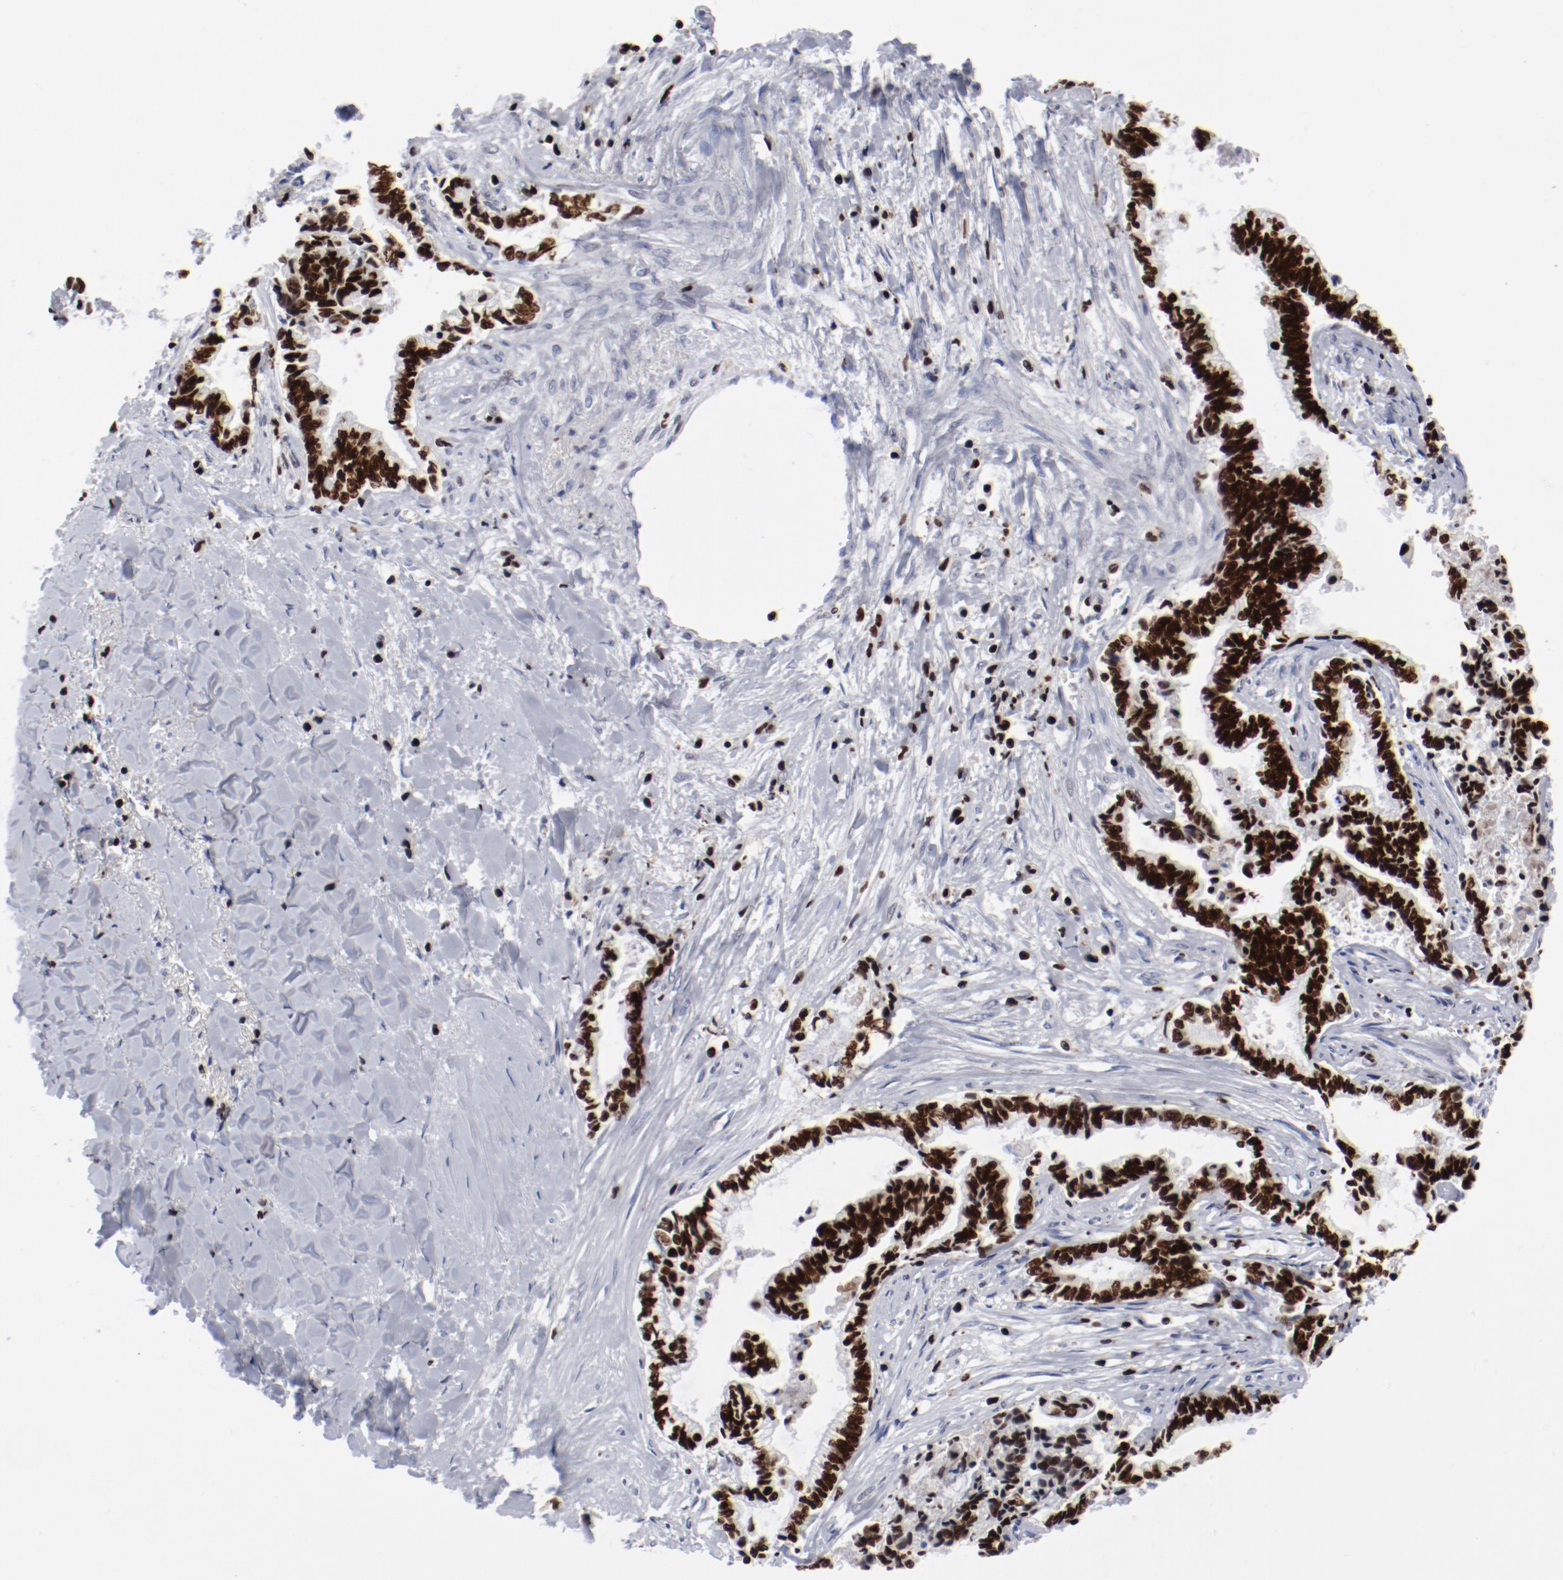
{"staining": {"intensity": "strong", "quantity": ">75%", "location": "nuclear"}, "tissue": "liver cancer", "cell_type": "Tumor cells", "image_type": "cancer", "snomed": [{"axis": "morphology", "description": "Cholangiocarcinoma"}, {"axis": "topography", "description": "Liver"}], "caption": "This photomicrograph reveals IHC staining of liver cancer, with high strong nuclear staining in about >75% of tumor cells.", "gene": "SMARCC2", "patient": {"sex": "male", "age": 57}}